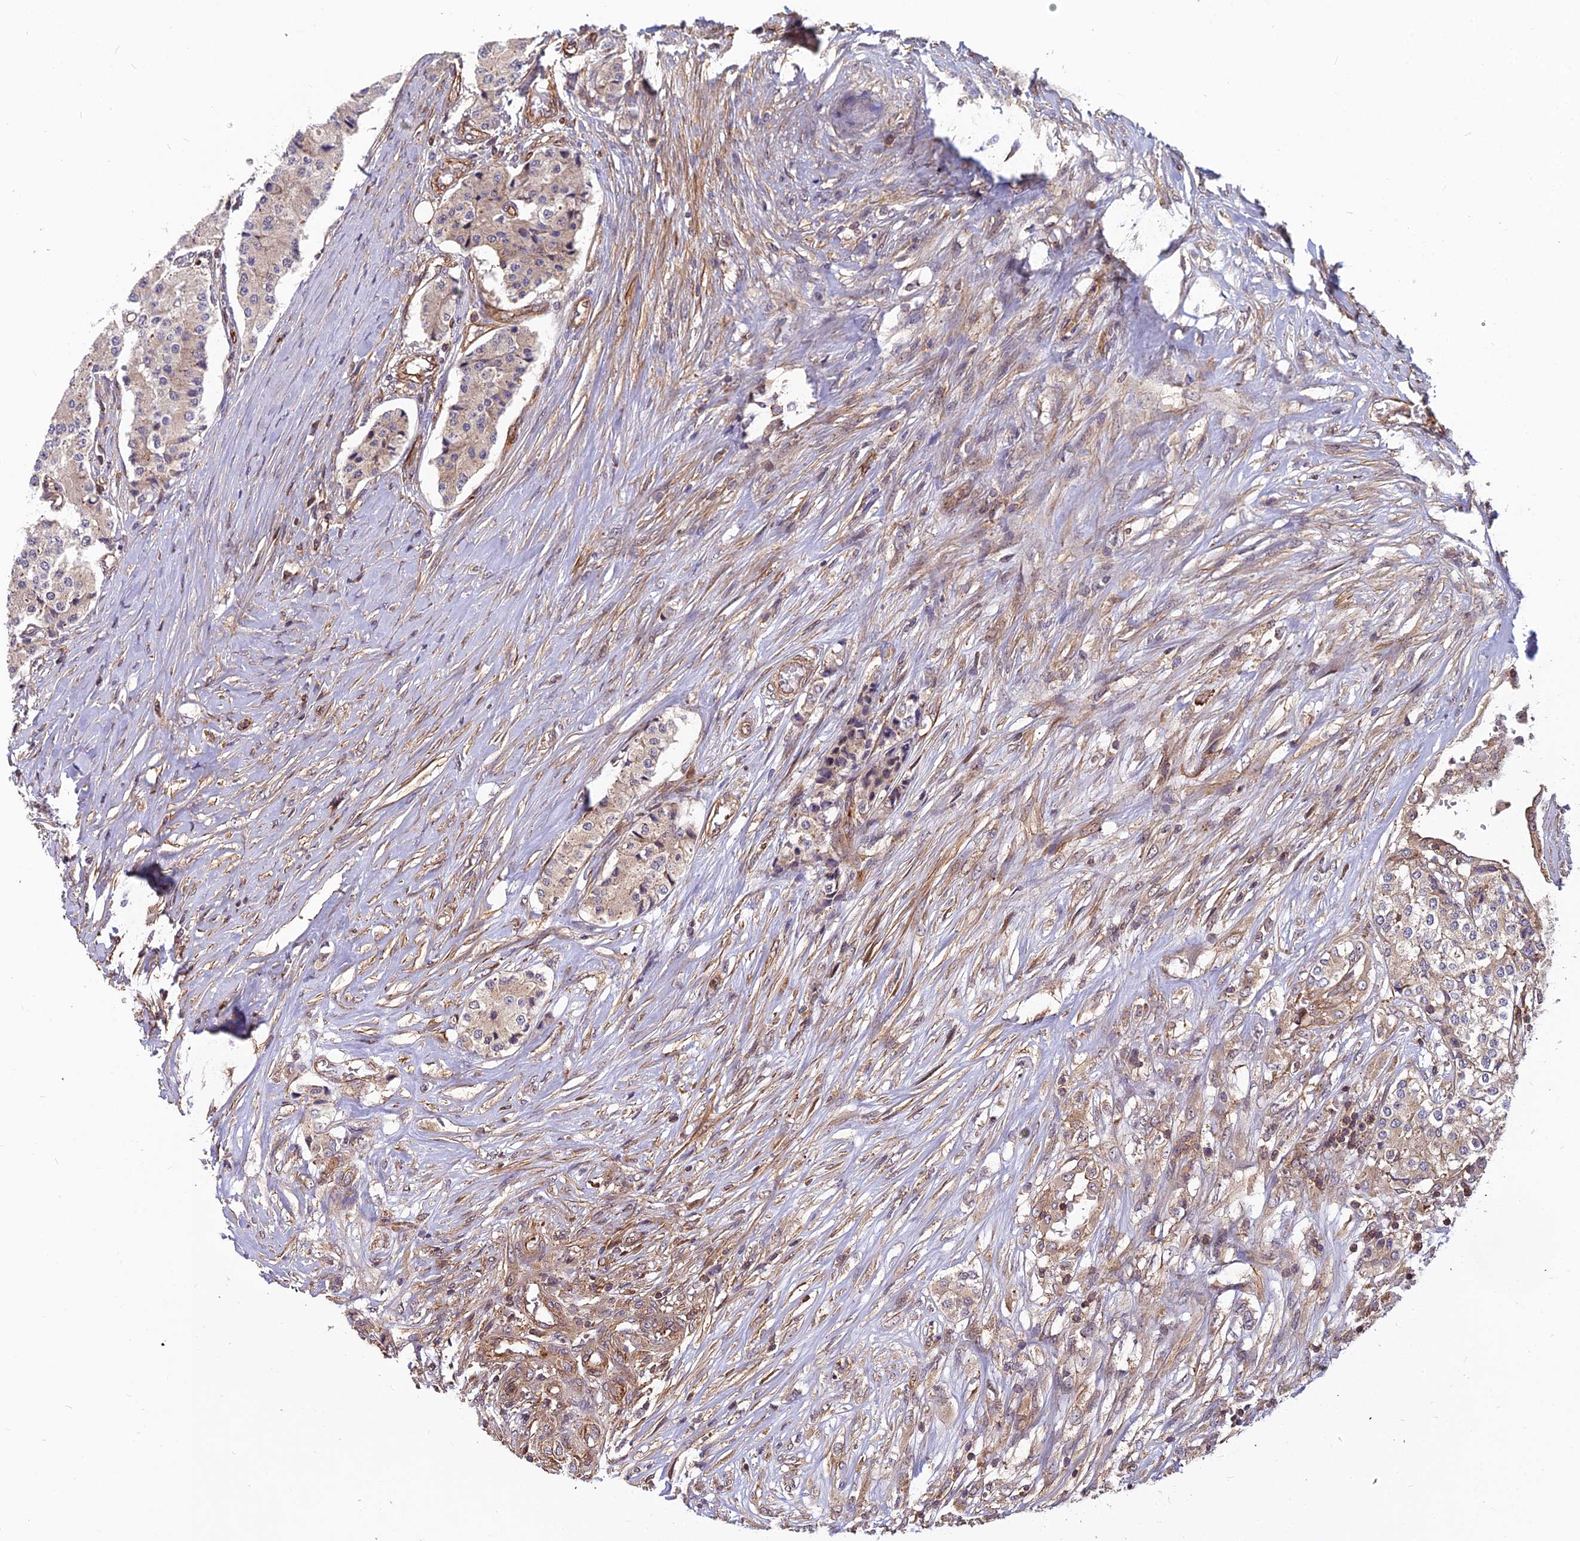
{"staining": {"intensity": "weak", "quantity": "25%-75%", "location": "cytoplasmic/membranous"}, "tissue": "carcinoid", "cell_type": "Tumor cells", "image_type": "cancer", "snomed": [{"axis": "morphology", "description": "Carcinoid, malignant, NOS"}, {"axis": "topography", "description": "Colon"}], "caption": "Weak cytoplasmic/membranous positivity is seen in about 25%-75% of tumor cells in carcinoid.", "gene": "TCEA3", "patient": {"sex": "female", "age": 52}}